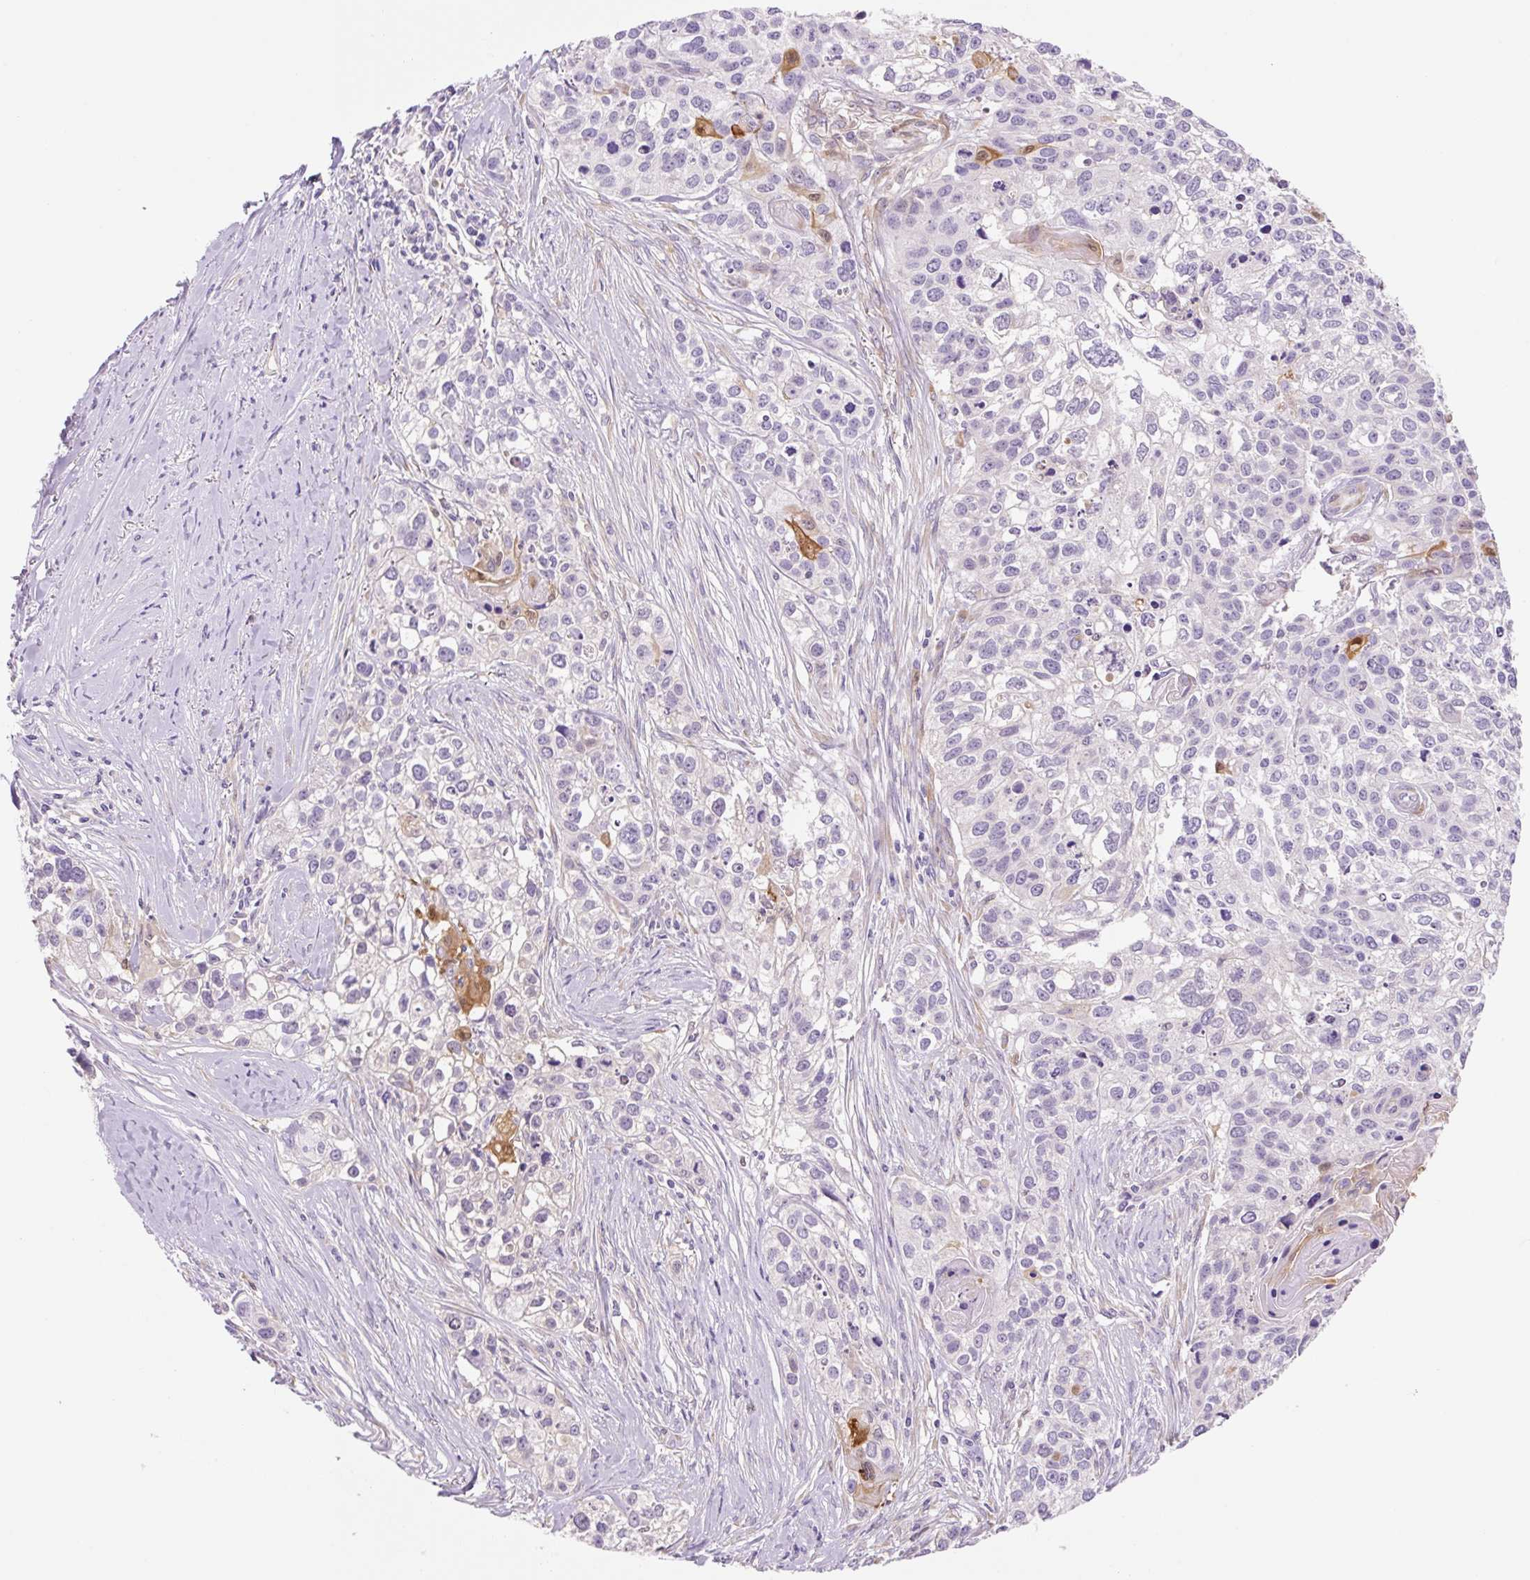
{"staining": {"intensity": "negative", "quantity": "none", "location": "none"}, "tissue": "lung cancer", "cell_type": "Tumor cells", "image_type": "cancer", "snomed": [{"axis": "morphology", "description": "Squamous cell carcinoma, NOS"}, {"axis": "topography", "description": "Lung"}], "caption": "Immunohistochemistry of lung squamous cell carcinoma reveals no expression in tumor cells. Brightfield microscopy of immunohistochemistry stained with DAB (3,3'-diaminobenzidine) (brown) and hematoxylin (blue), captured at high magnification.", "gene": "FABP5", "patient": {"sex": "male", "age": 74}}